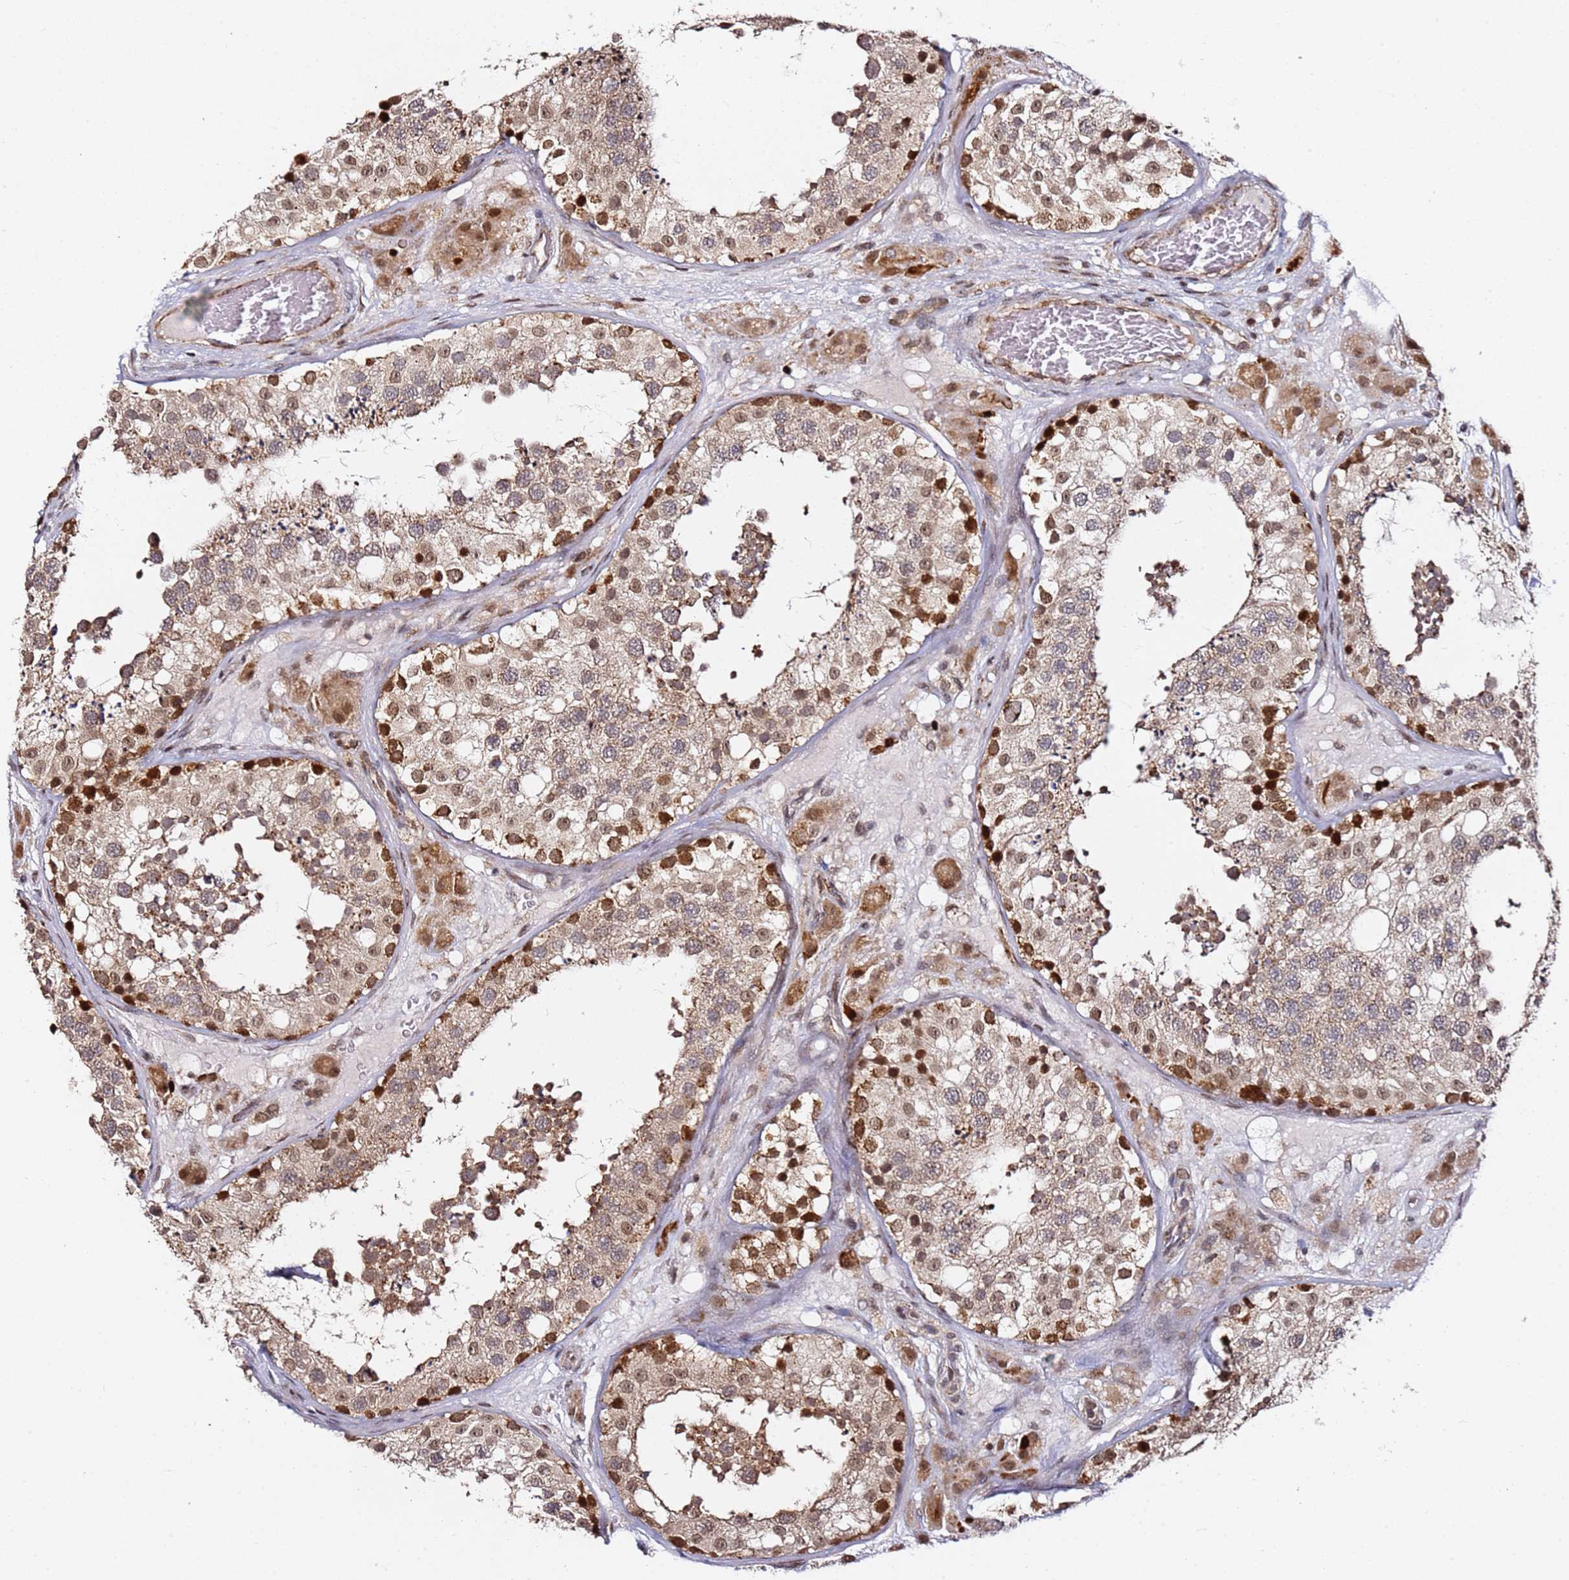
{"staining": {"intensity": "strong", "quantity": "<25%", "location": "cytoplasmic/membranous,nuclear"}, "tissue": "testis", "cell_type": "Cells in seminiferous ducts", "image_type": "normal", "snomed": [{"axis": "morphology", "description": "Normal tissue, NOS"}, {"axis": "topography", "description": "Testis"}], "caption": "This photomicrograph reveals immunohistochemistry (IHC) staining of unremarkable human testis, with medium strong cytoplasmic/membranous,nuclear staining in about <25% of cells in seminiferous ducts.", "gene": "TP53AIP1", "patient": {"sex": "male", "age": 26}}